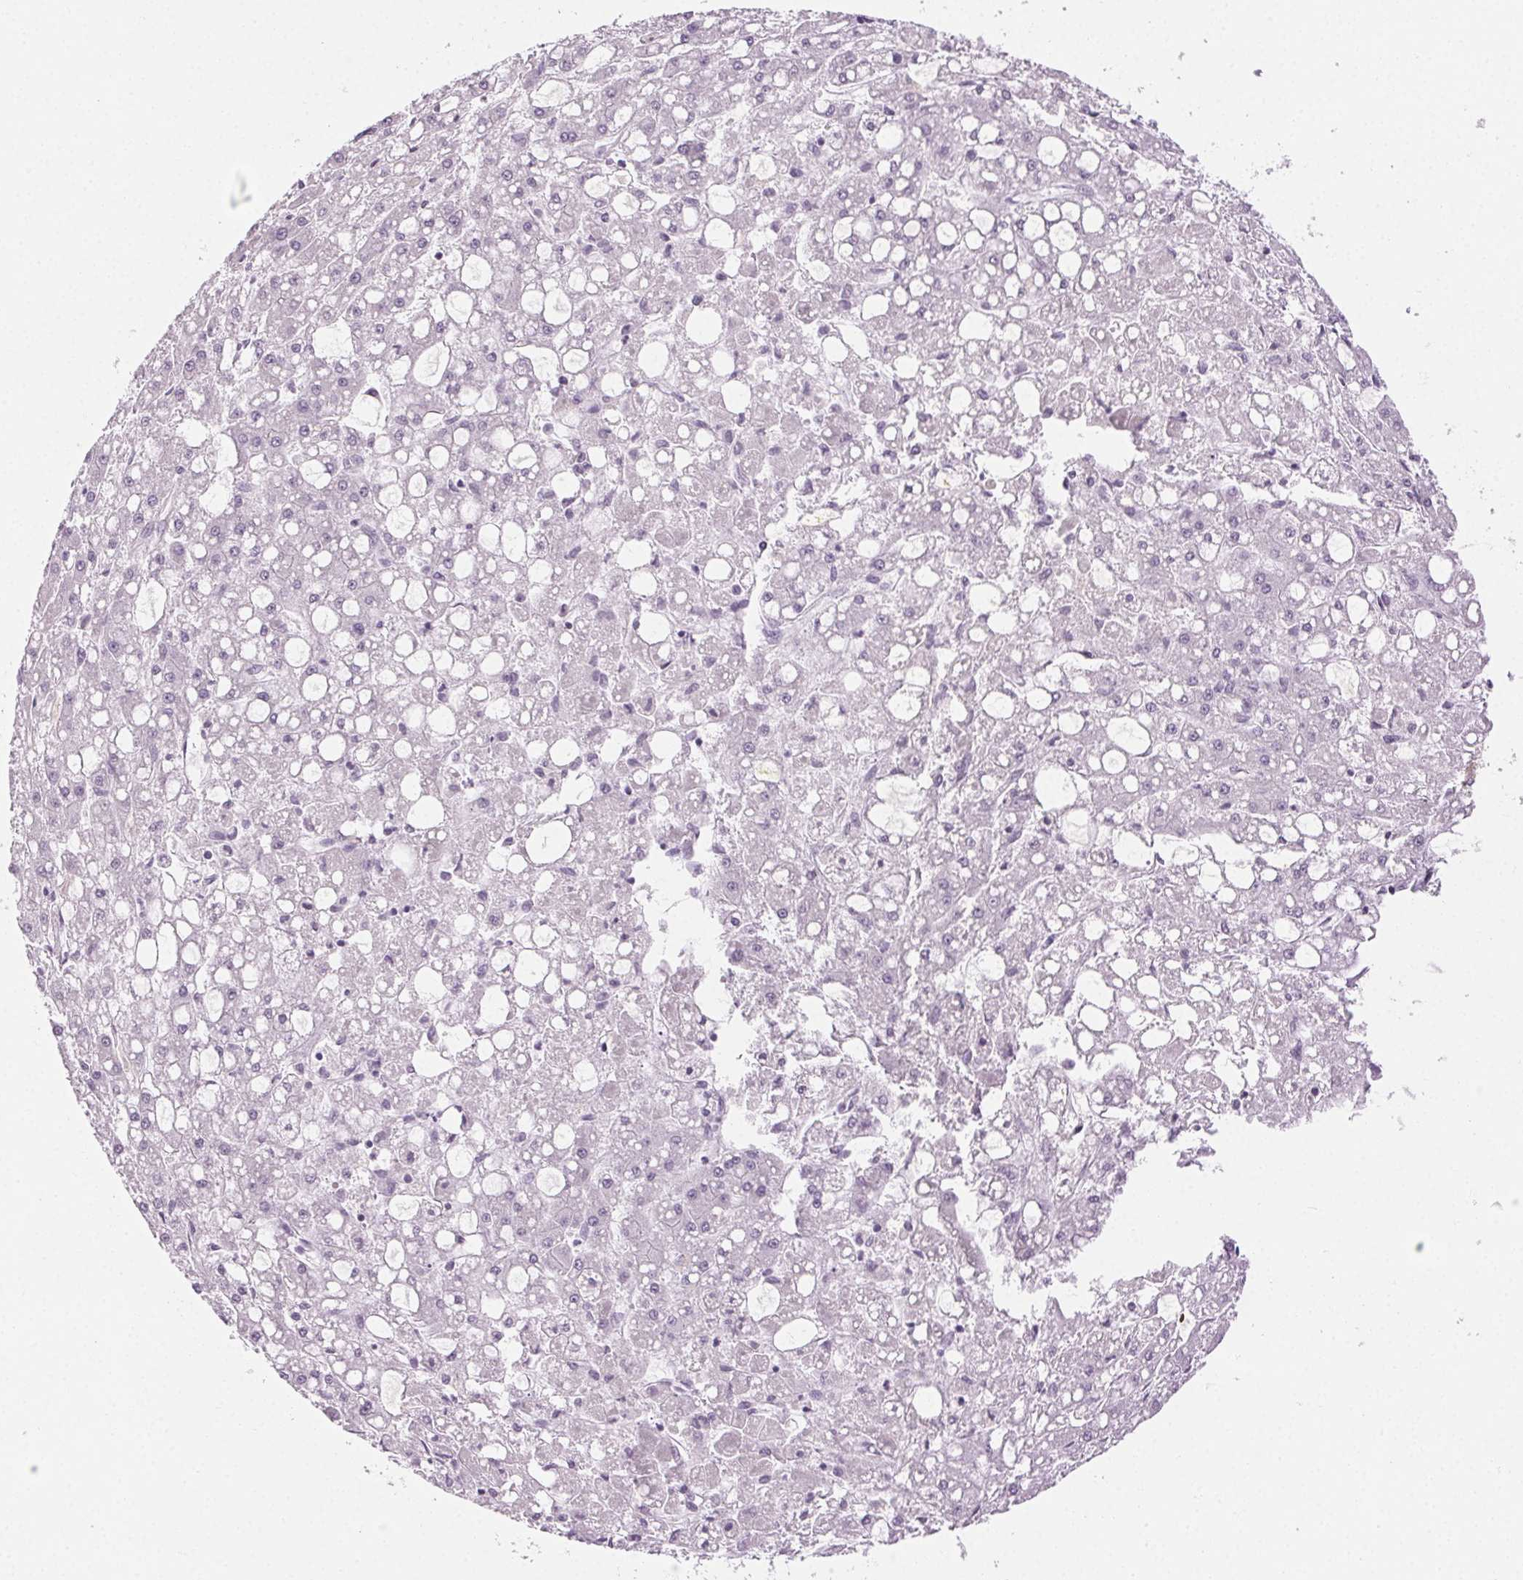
{"staining": {"intensity": "negative", "quantity": "none", "location": "none"}, "tissue": "liver cancer", "cell_type": "Tumor cells", "image_type": "cancer", "snomed": [{"axis": "morphology", "description": "Carcinoma, Hepatocellular, NOS"}, {"axis": "topography", "description": "Liver"}], "caption": "IHC of human liver cancer reveals no staining in tumor cells.", "gene": "AIF1L", "patient": {"sex": "male", "age": 67}}